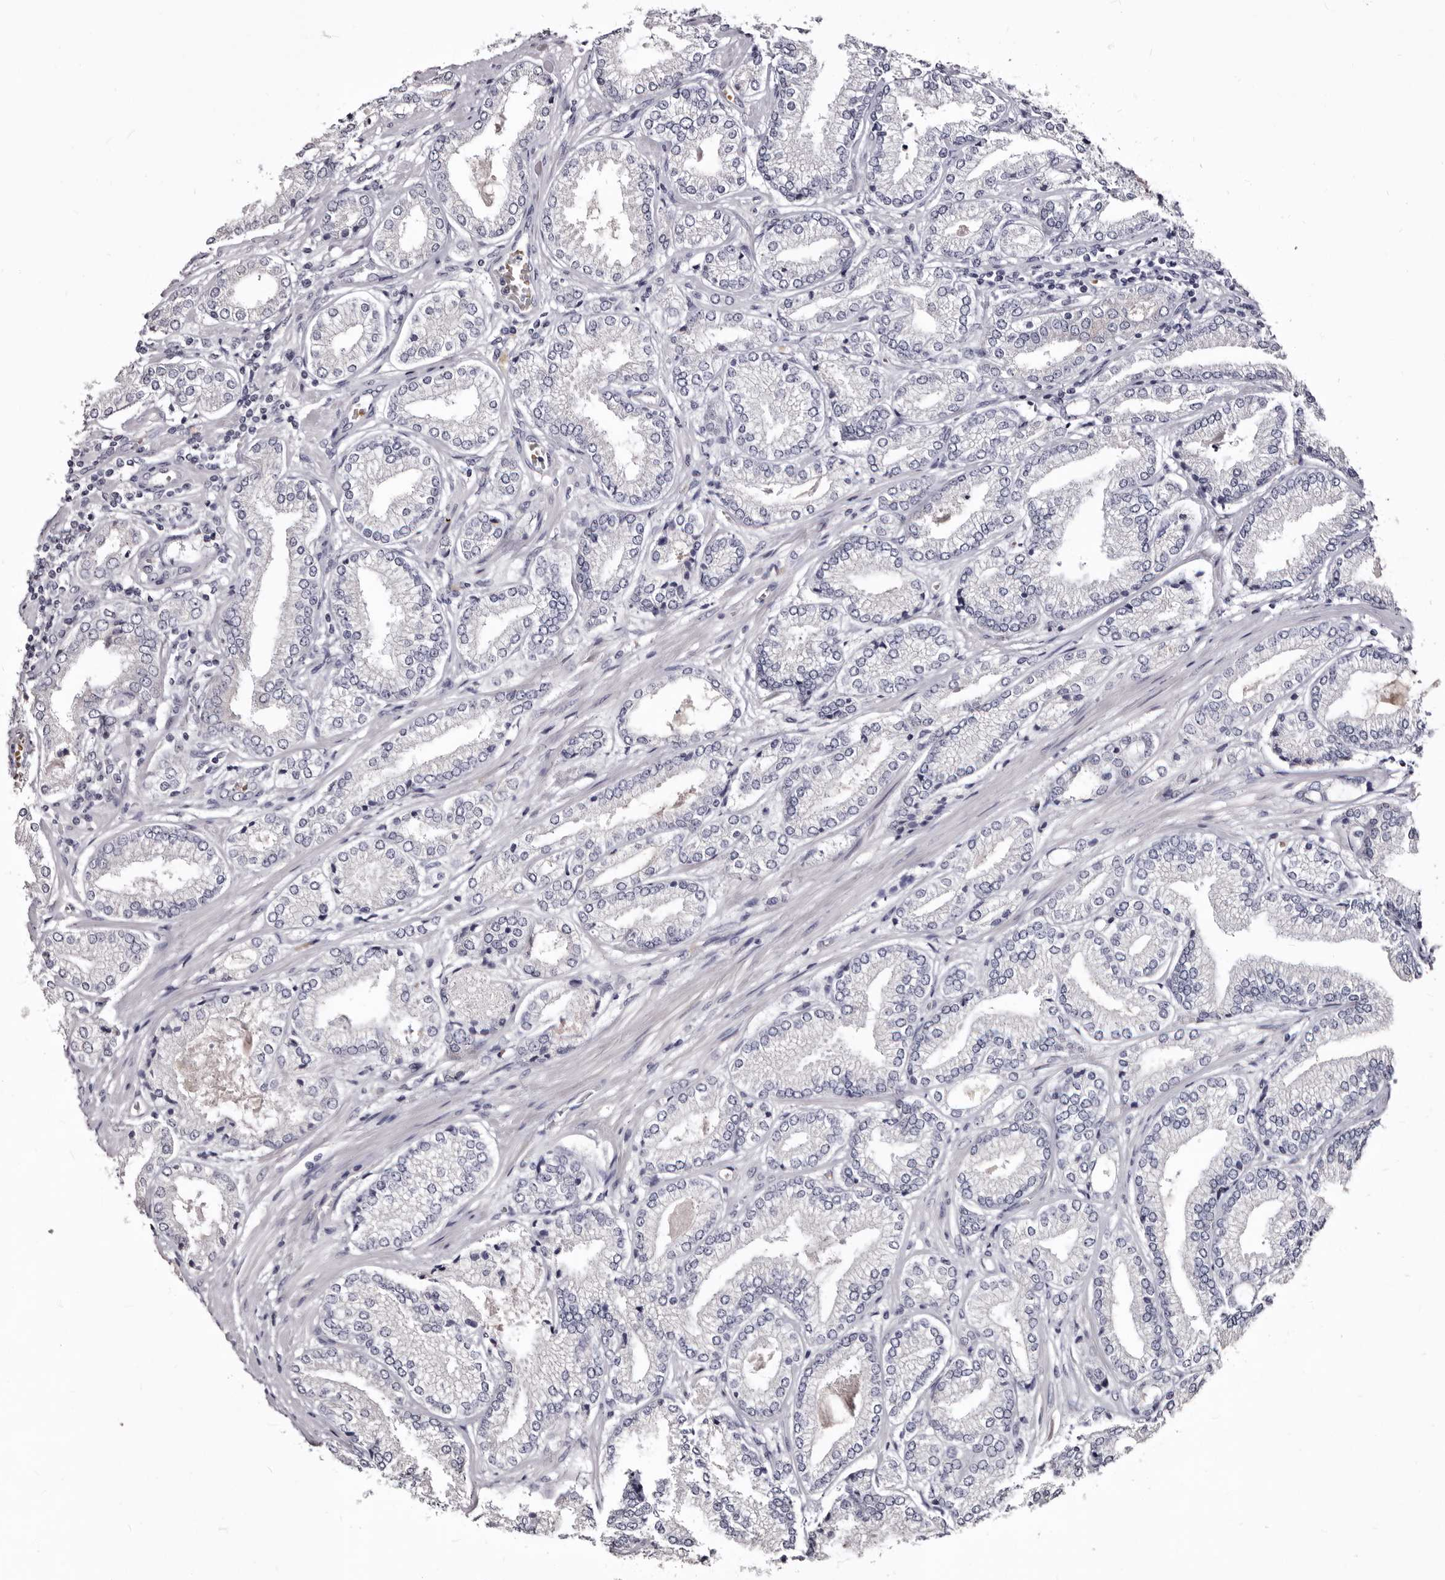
{"staining": {"intensity": "negative", "quantity": "none", "location": "none"}, "tissue": "prostate cancer", "cell_type": "Tumor cells", "image_type": "cancer", "snomed": [{"axis": "morphology", "description": "Adenocarcinoma, Low grade"}, {"axis": "topography", "description": "Prostate"}], "caption": "IHC of prostate adenocarcinoma (low-grade) shows no positivity in tumor cells. (Stains: DAB (3,3'-diaminobenzidine) immunohistochemistry with hematoxylin counter stain, Microscopy: brightfield microscopy at high magnification).", "gene": "BPGM", "patient": {"sex": "male", "age": 62}}